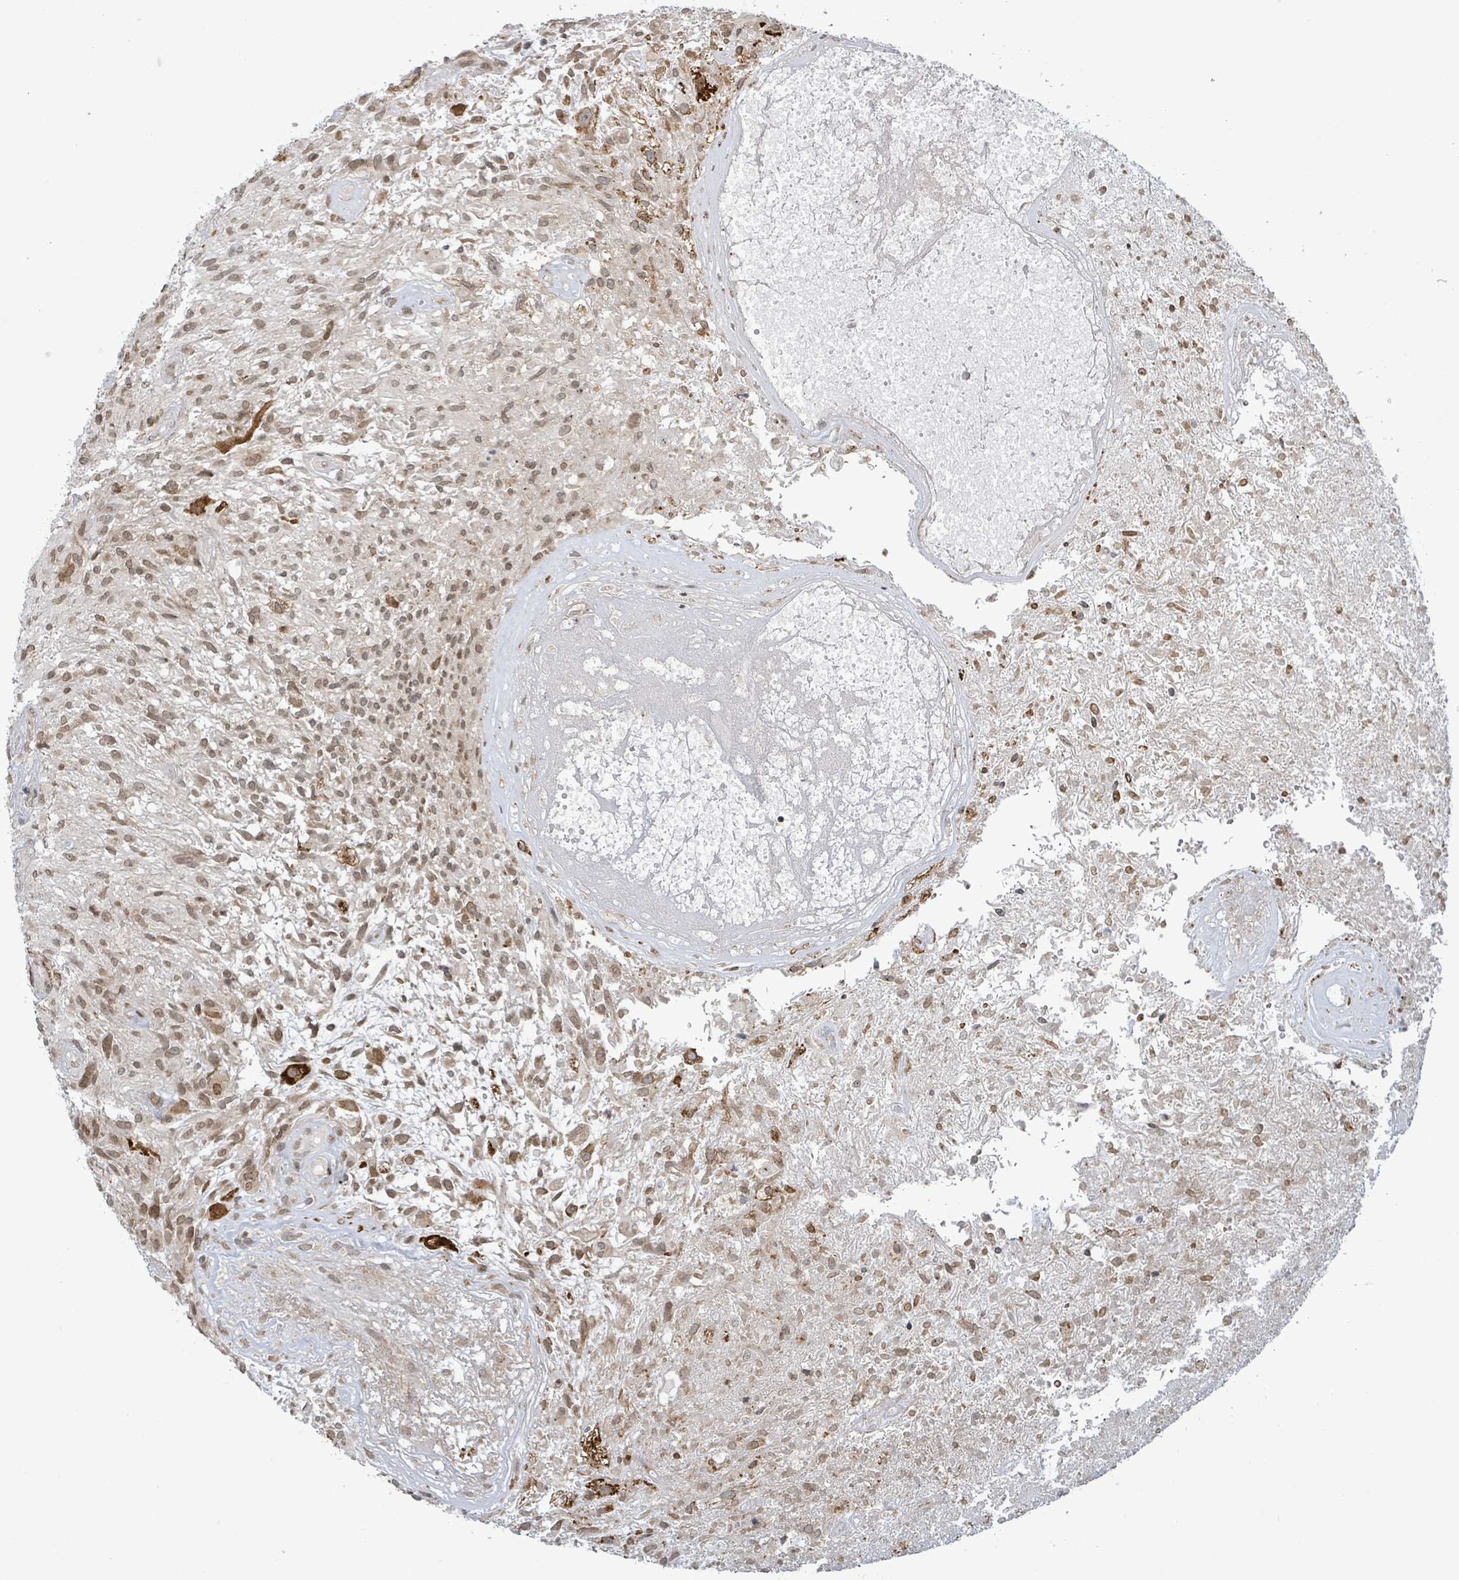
{"staining": {"intensity": "moderate", "quantity": ">75%", "location": "nuclear"}, "tissue": "glioma", "cell_type": "Tumor cells", "image_type": "cancer", "snomed": [{"axis": "morphology", "description": "Glioma, malignant, High grade"}, {"axis": "topography", "description": "Brain"}], "caption": "The immunohistochemical stain labels moderate nuclear expression in tumor cells of malignant high-grade glioma tissue. (Brightfield microscopy of DAB IHC at high magnification).", "gene": "SBF2", "patient": {"sex": "male", "age": 56}}